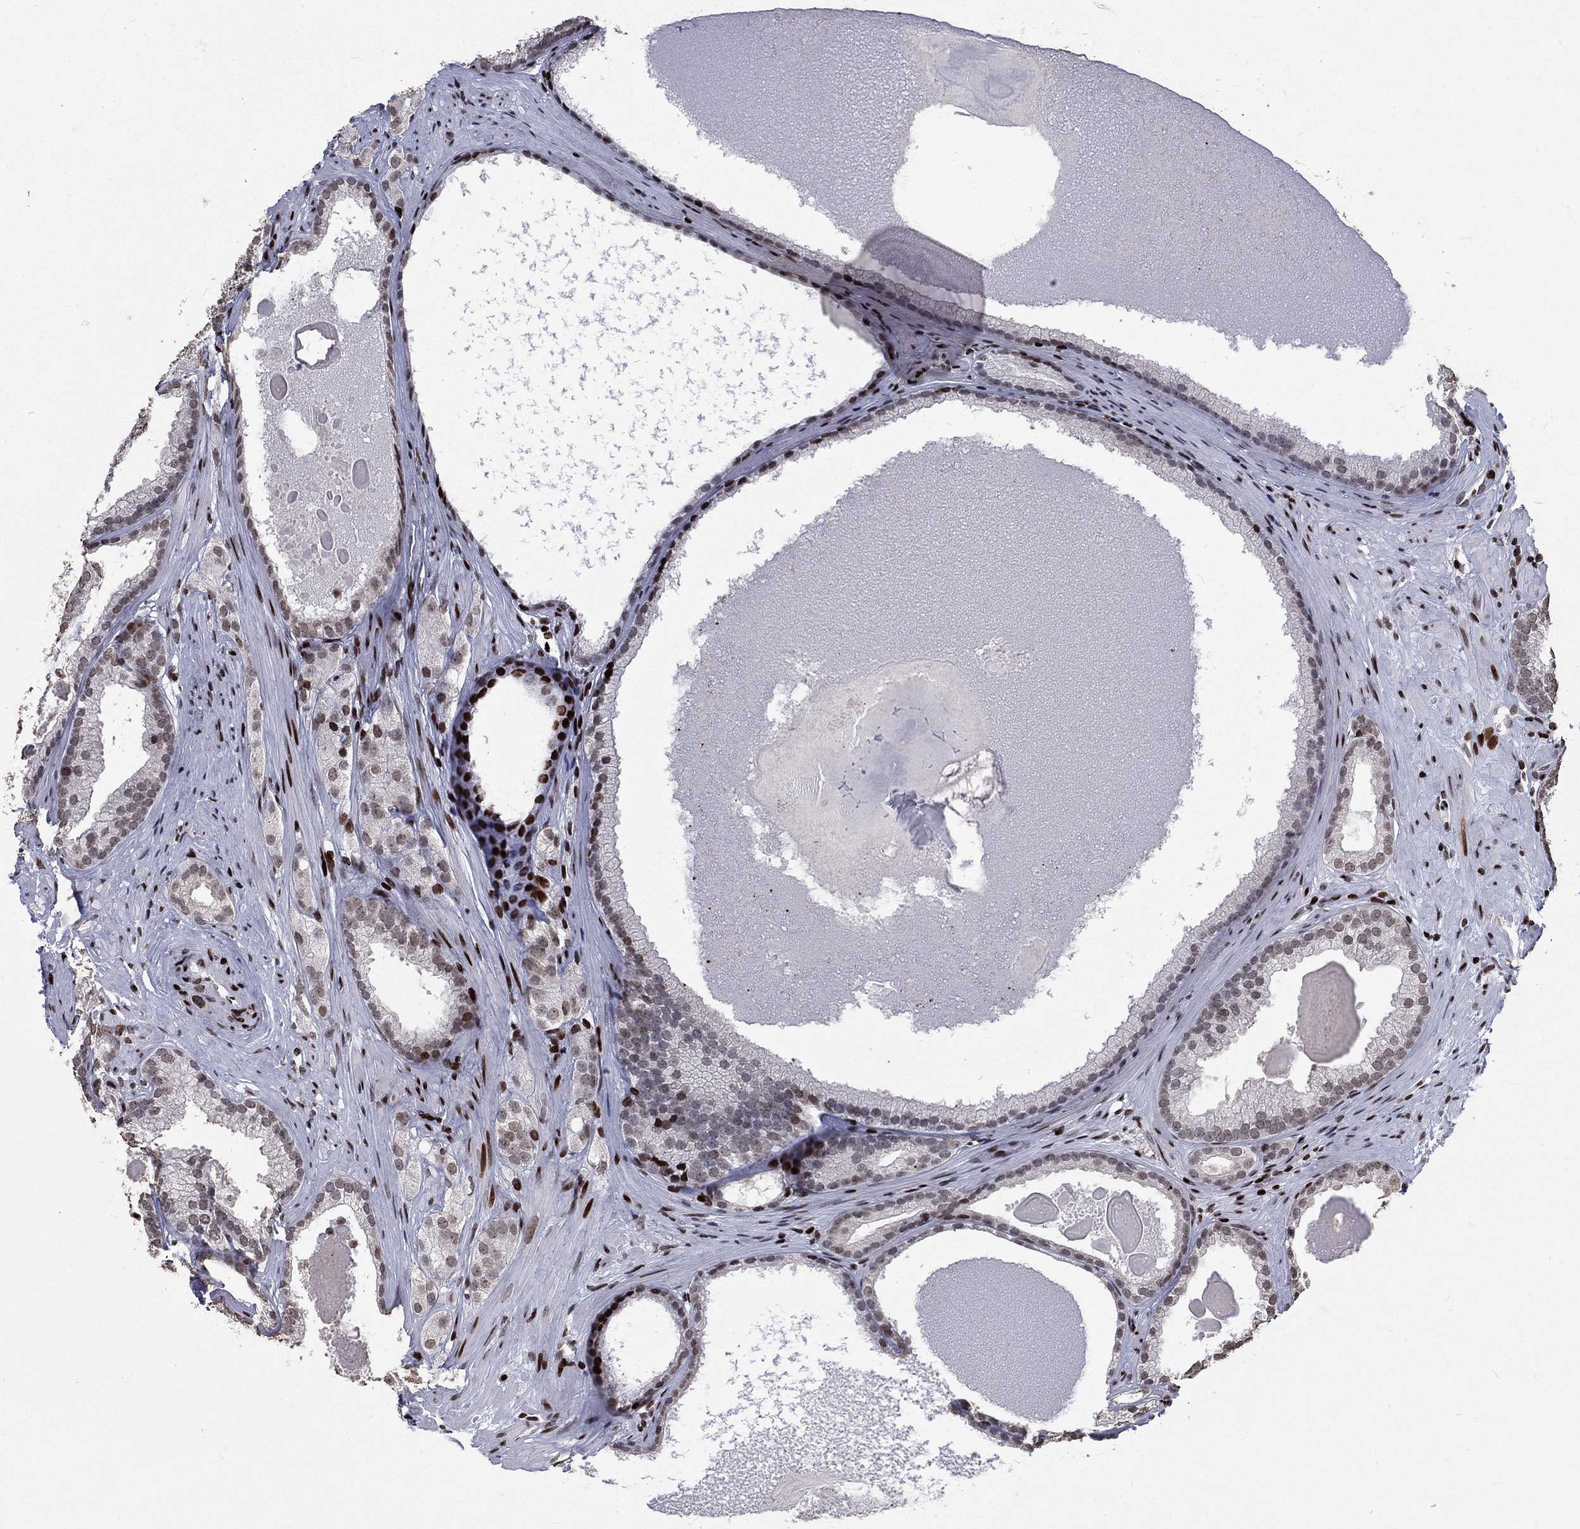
{"staining": {"intensity": "strong", "quantity": "<25%", "location": "nuclear"}, "tissue": "prostate cancer", "cell_type": "Tumor cells", "image_type": "cancer", "snomed": [{"axis": "morphology", "description": "Adenocarcinoma, High grade"}, {"axis": "topography", "description": "Prostate and seminal vesicle, NOS"}], "caption": "High-grade adenocarcinoma (prostate) stained with immunohistochemistry demonstrates strong nuclear expression in about <25% of tumor cells.", "gene": "SRSF3", "patient": {"sex": "male", "age": 62}}